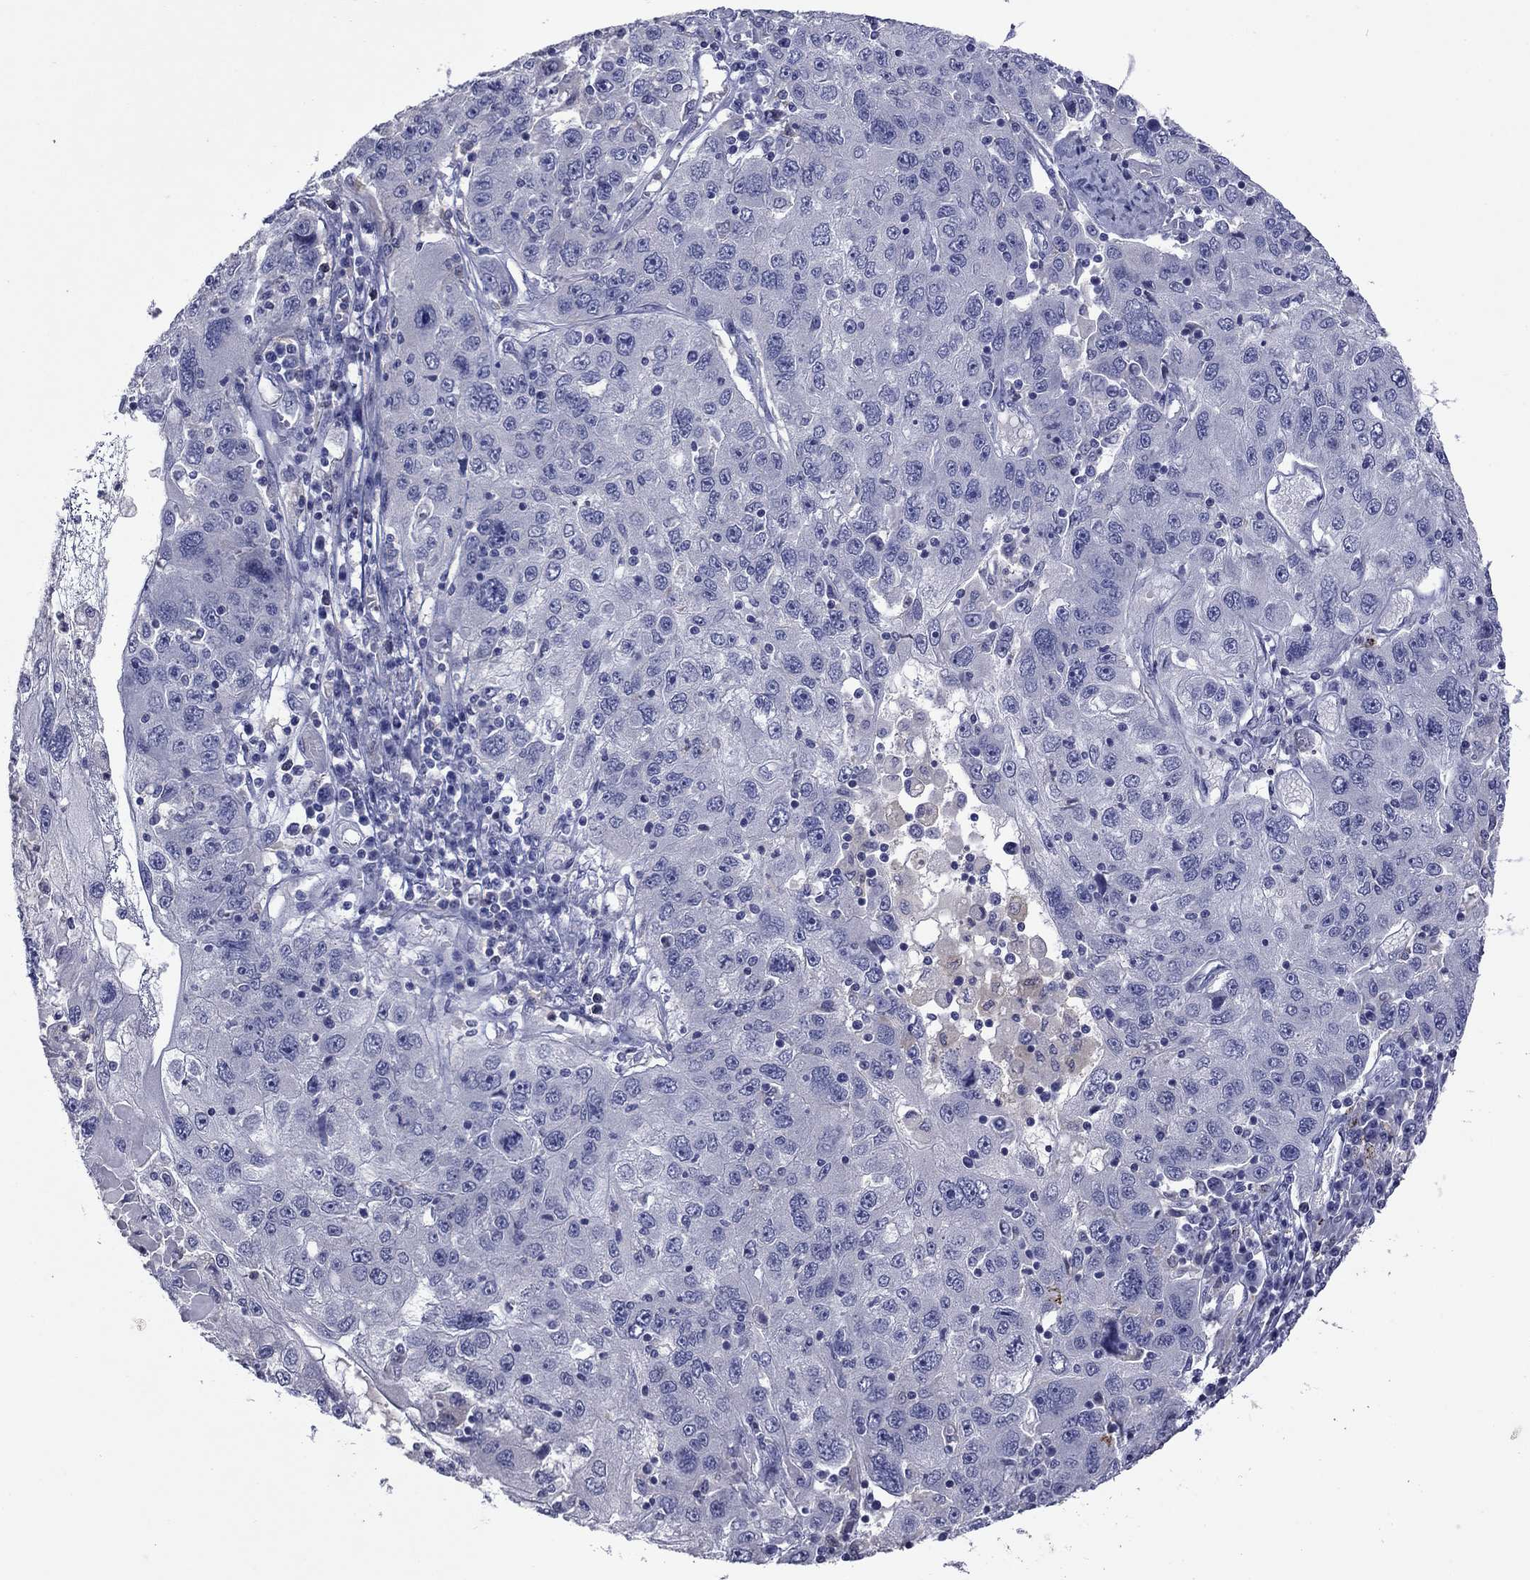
{"staining": {"intensity": "negative", "quantity": "none", "location": "none"}, "tissue": "stomach cancer", "cell_type": "Tumor cells", "image_type": "cancer", "snomed": [{"axis": "morphology", "description": "Adenocarcinoma, NOS"}, {"axis": "topography", "description": "Stomach"}], "caption": "Immunohistochemistry (IHC) of human adenocarcinoma (stomach) exhibits no positivity in tumor cells. The staining was performed using DAB (3,3'-diaminobenzidine) to visualize the protein expression in brown, while the nuclei were stained in blue with hematoxylin (Magnification: 20x).", "gene": "CFAP119", "patient": {"sex": "male", "age": 56}}